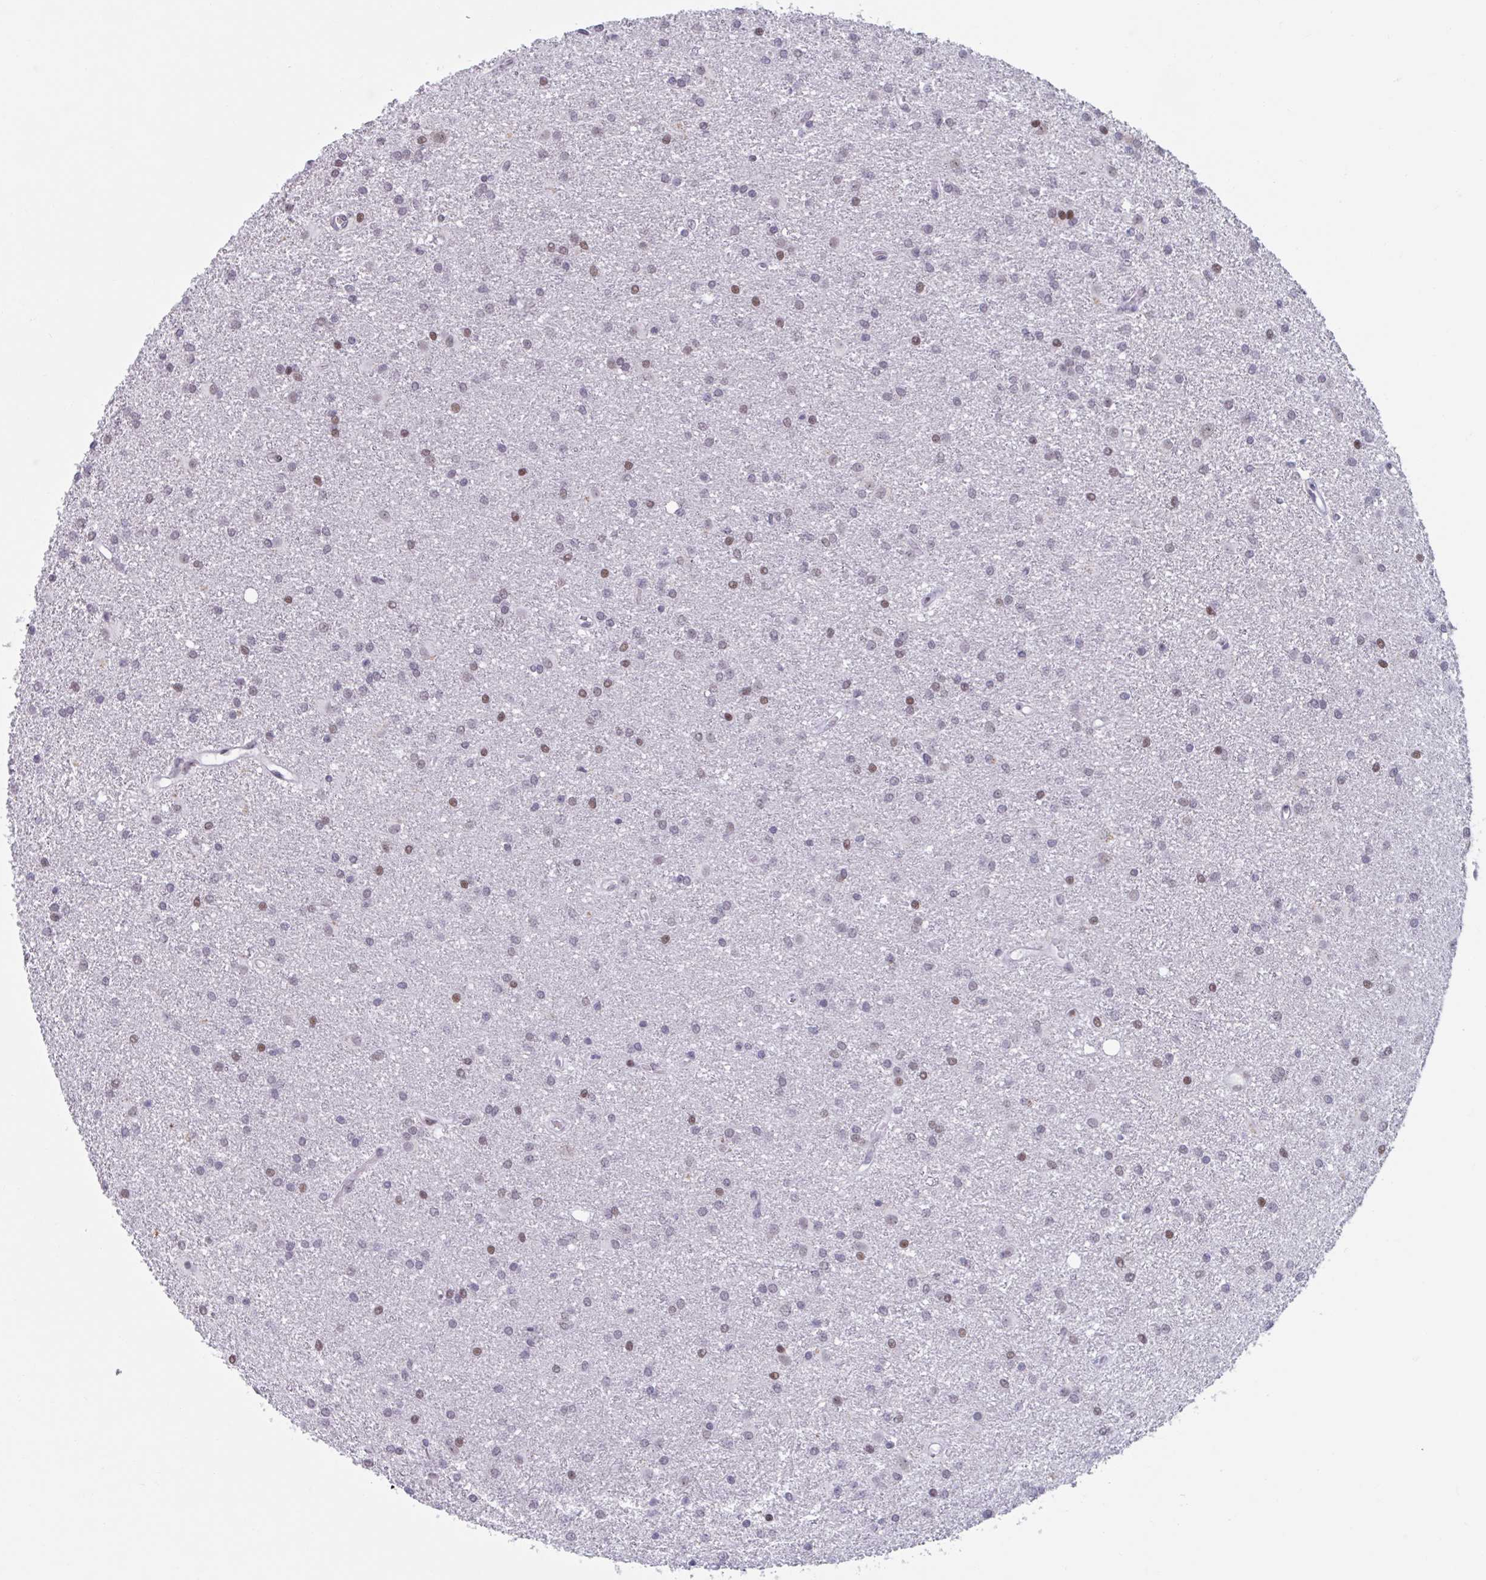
{"staining": {"intensity": "moderate", "quantity": "<25%", "location": "nuclear"}, "tissue": "glioma", "cell_type": "Tumor cells", "image_type": "cancer", "snomed": [{"axis": "morphology", "description": "Glioma, malignant, High grade"}, {"axis": "topography", "description": "Brain"}], "caption": "Immunohistochemical staining of human malignant glioma (high-grade) exhibits low levels of moderate nuclear staining in approximately <25% of tumor cells.", "gene": "HSD17B6", "patient": {"sex": "female", "age": 50}}